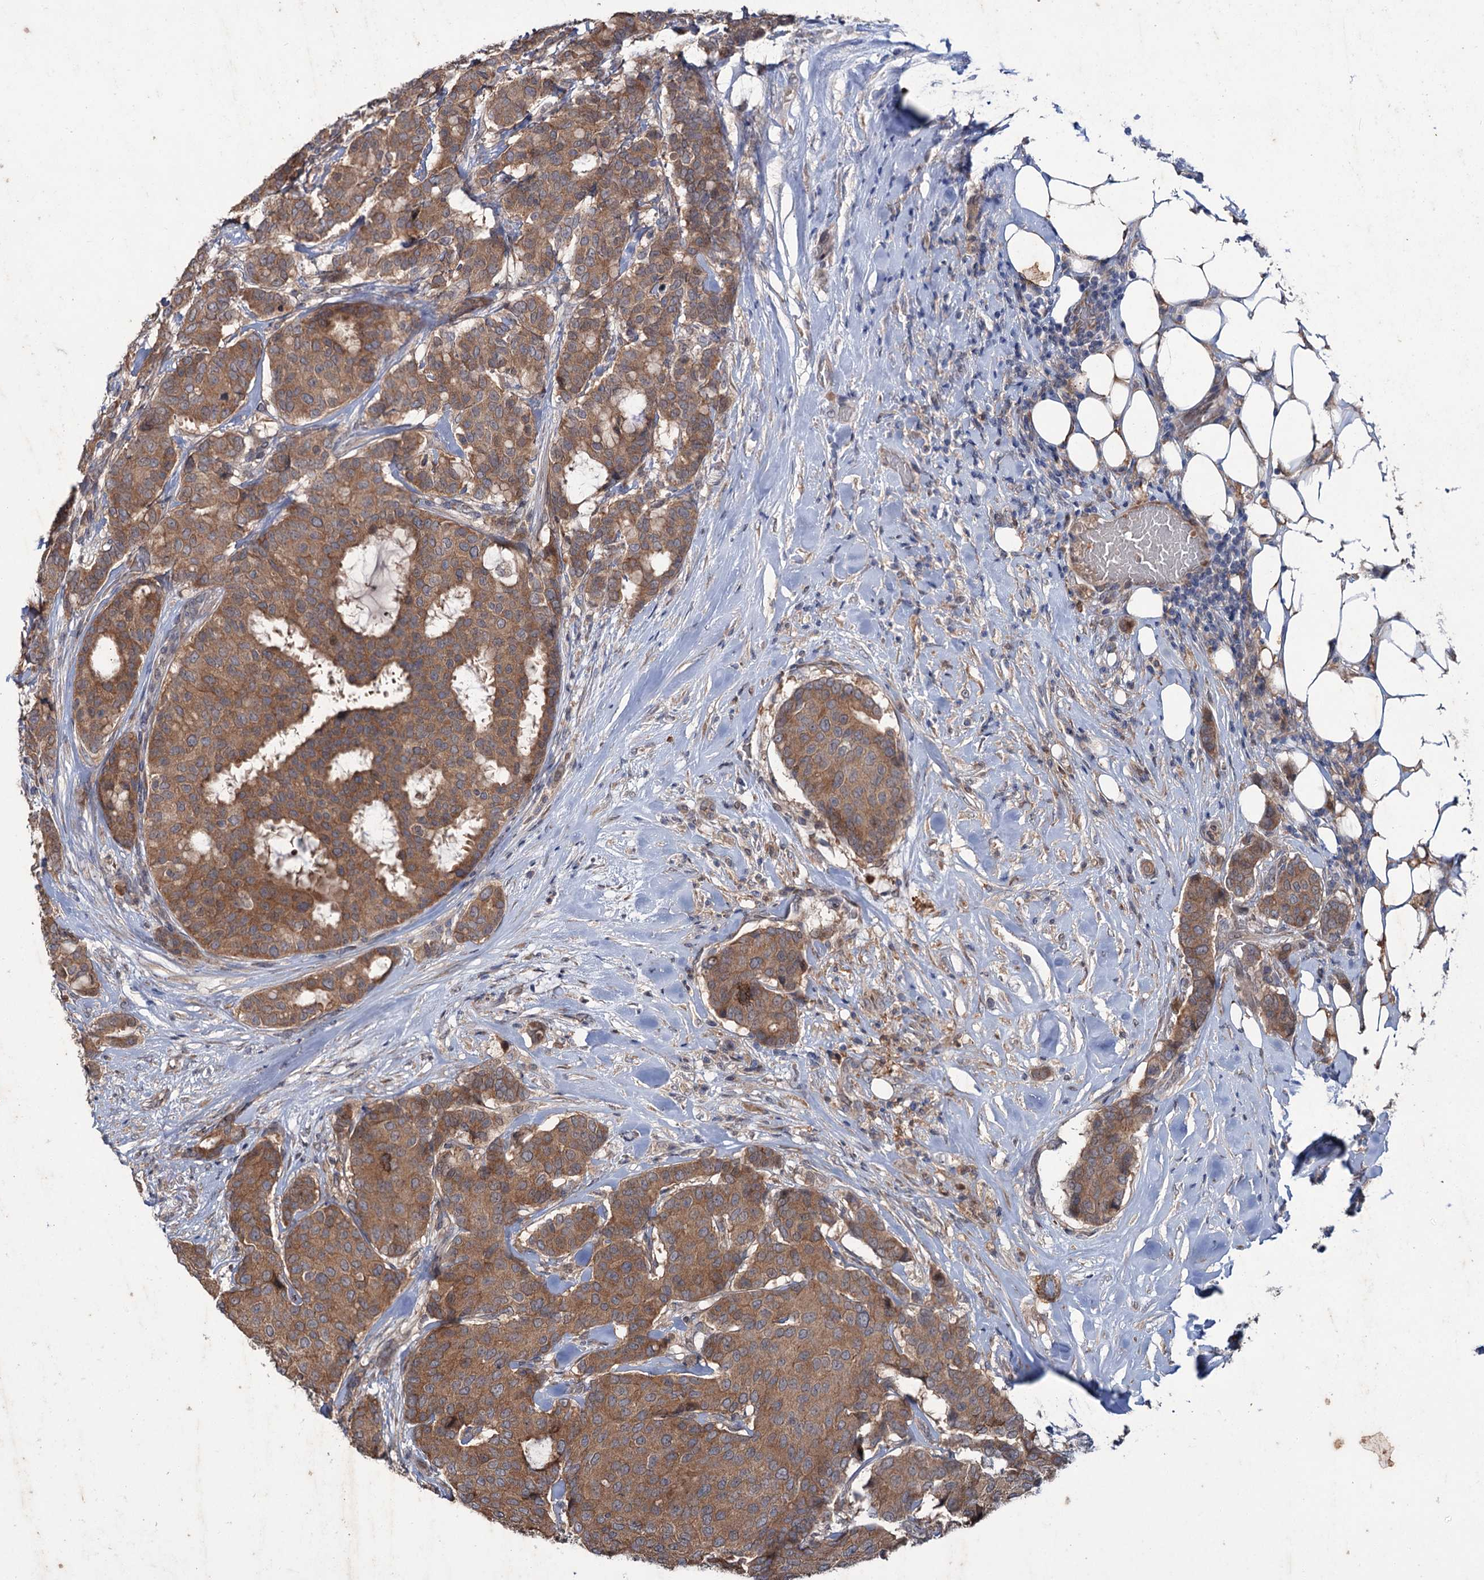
{"staining": {"intensity": "moderate", "quantity": ">75%", "location": "cytoplasmic/membranous"}, "tissue": "breast cancer", "cell_type": "Tumor cells", "image_type": "cancer", "snomed": [{"axis": "morphology", "description": "Duct carcinoma"}, {"axis": "topography", "description": "Breast"}], "caption": "This histopathology image demonstrates infiltrating ductal carcinoma (breast) stained with immunohistochemistry (IHC) to label a protein in brown. The cytoplasmic/membranous of tumor cells show moderate positivity for the protein. Nuclei are counter-stained blue.", "gene": "PTPN3", "patient": {"sex": "female", "age": 75}}